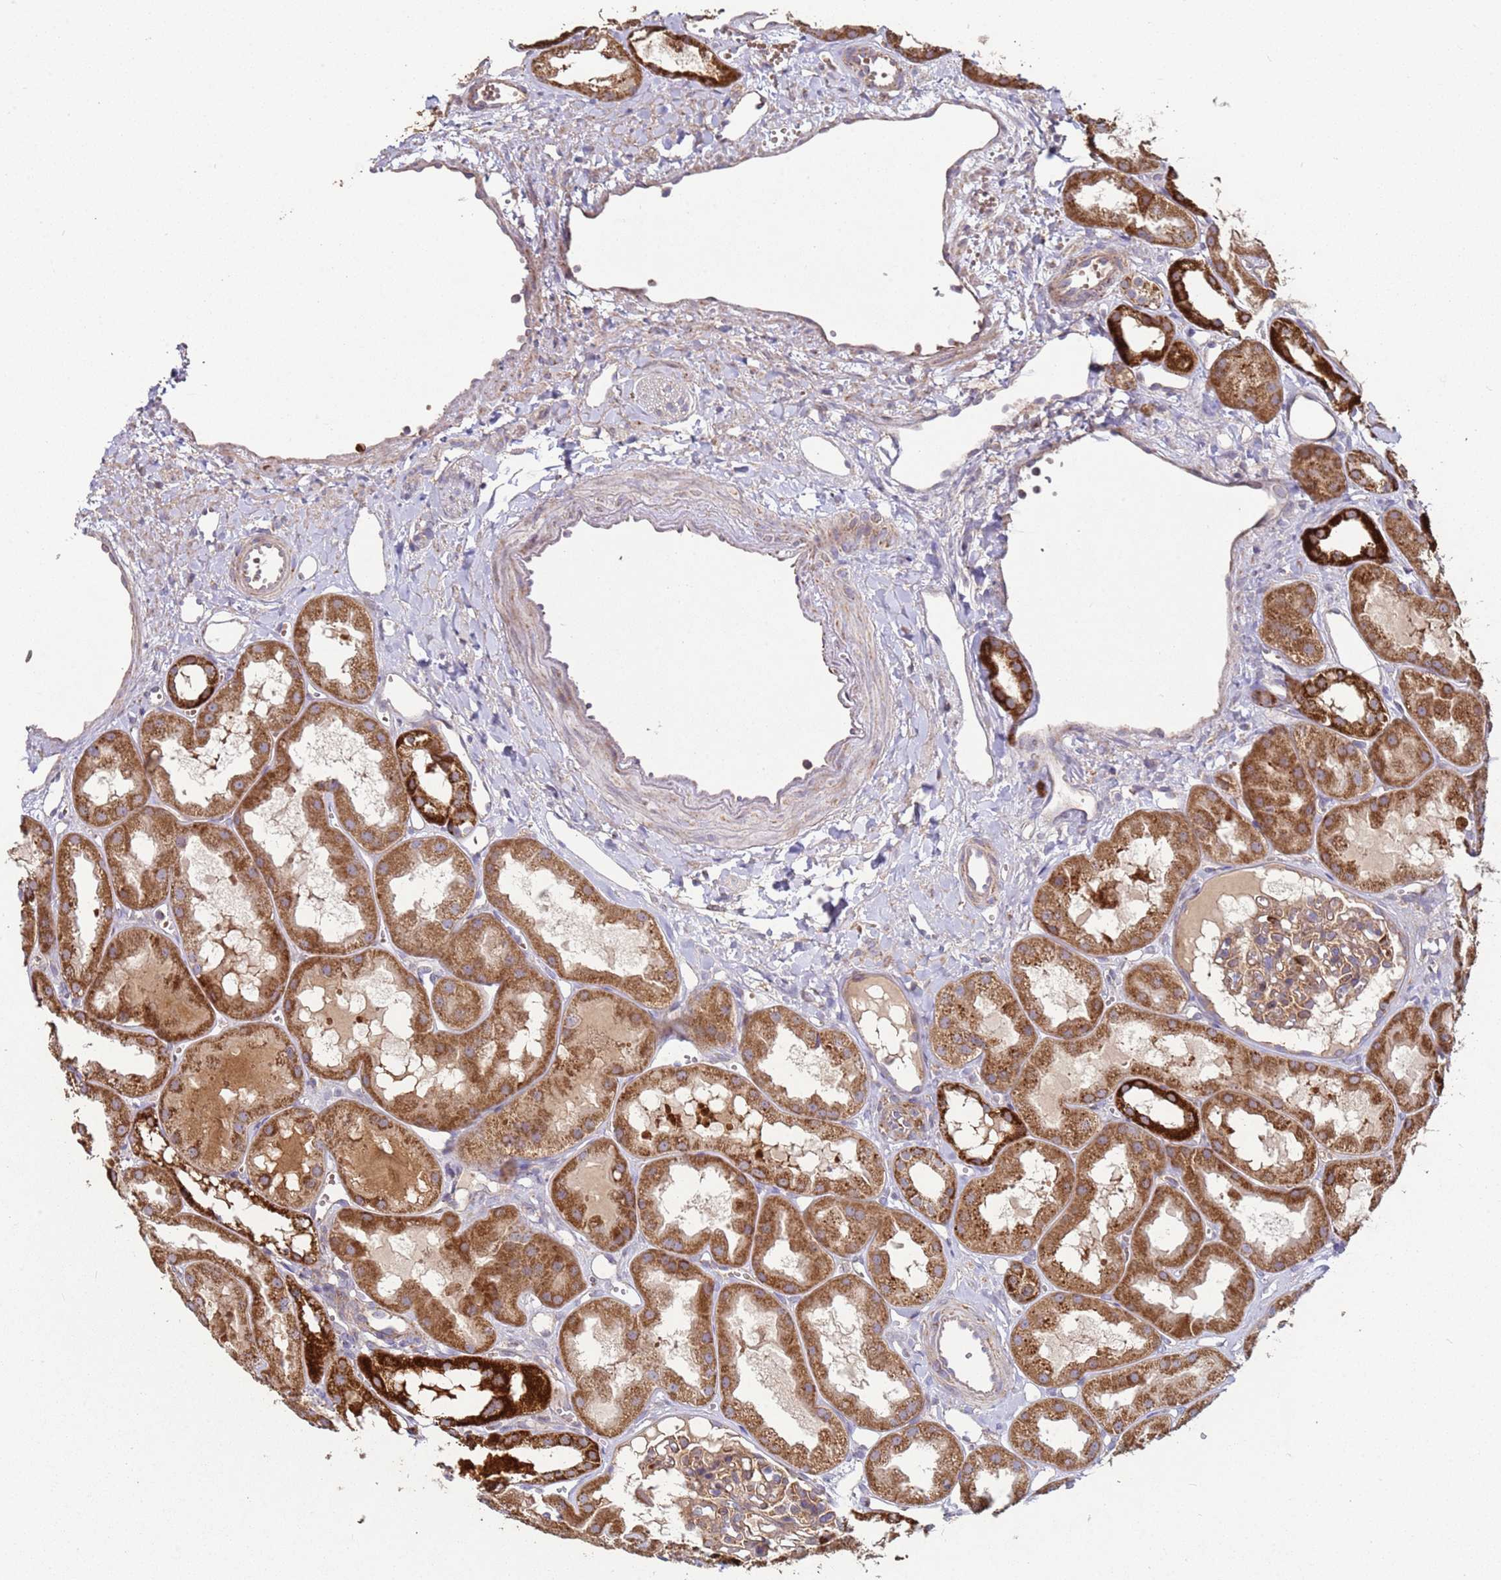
{"staining": {"intensity": "weak", "quantity": "25%-75%", "location": "cytoplasmic/membranous"}, "tissue": "kidney", "cell_type": "Cells in glomeruli", "image_type": "normal", "snomed": [{"axis": "morphology", "description": "Normal tissue, NOS"}, {"axis": "topography", "description": "Kidney"}], "caption": "Protein expression analysis of normal human kidney reveals weak cytoplasmic/membranous positivity in approximately 25%-75% of cells in glomeruli.", "gene": "FBXO33", "patient": {"sex": "male", "age": 16}}